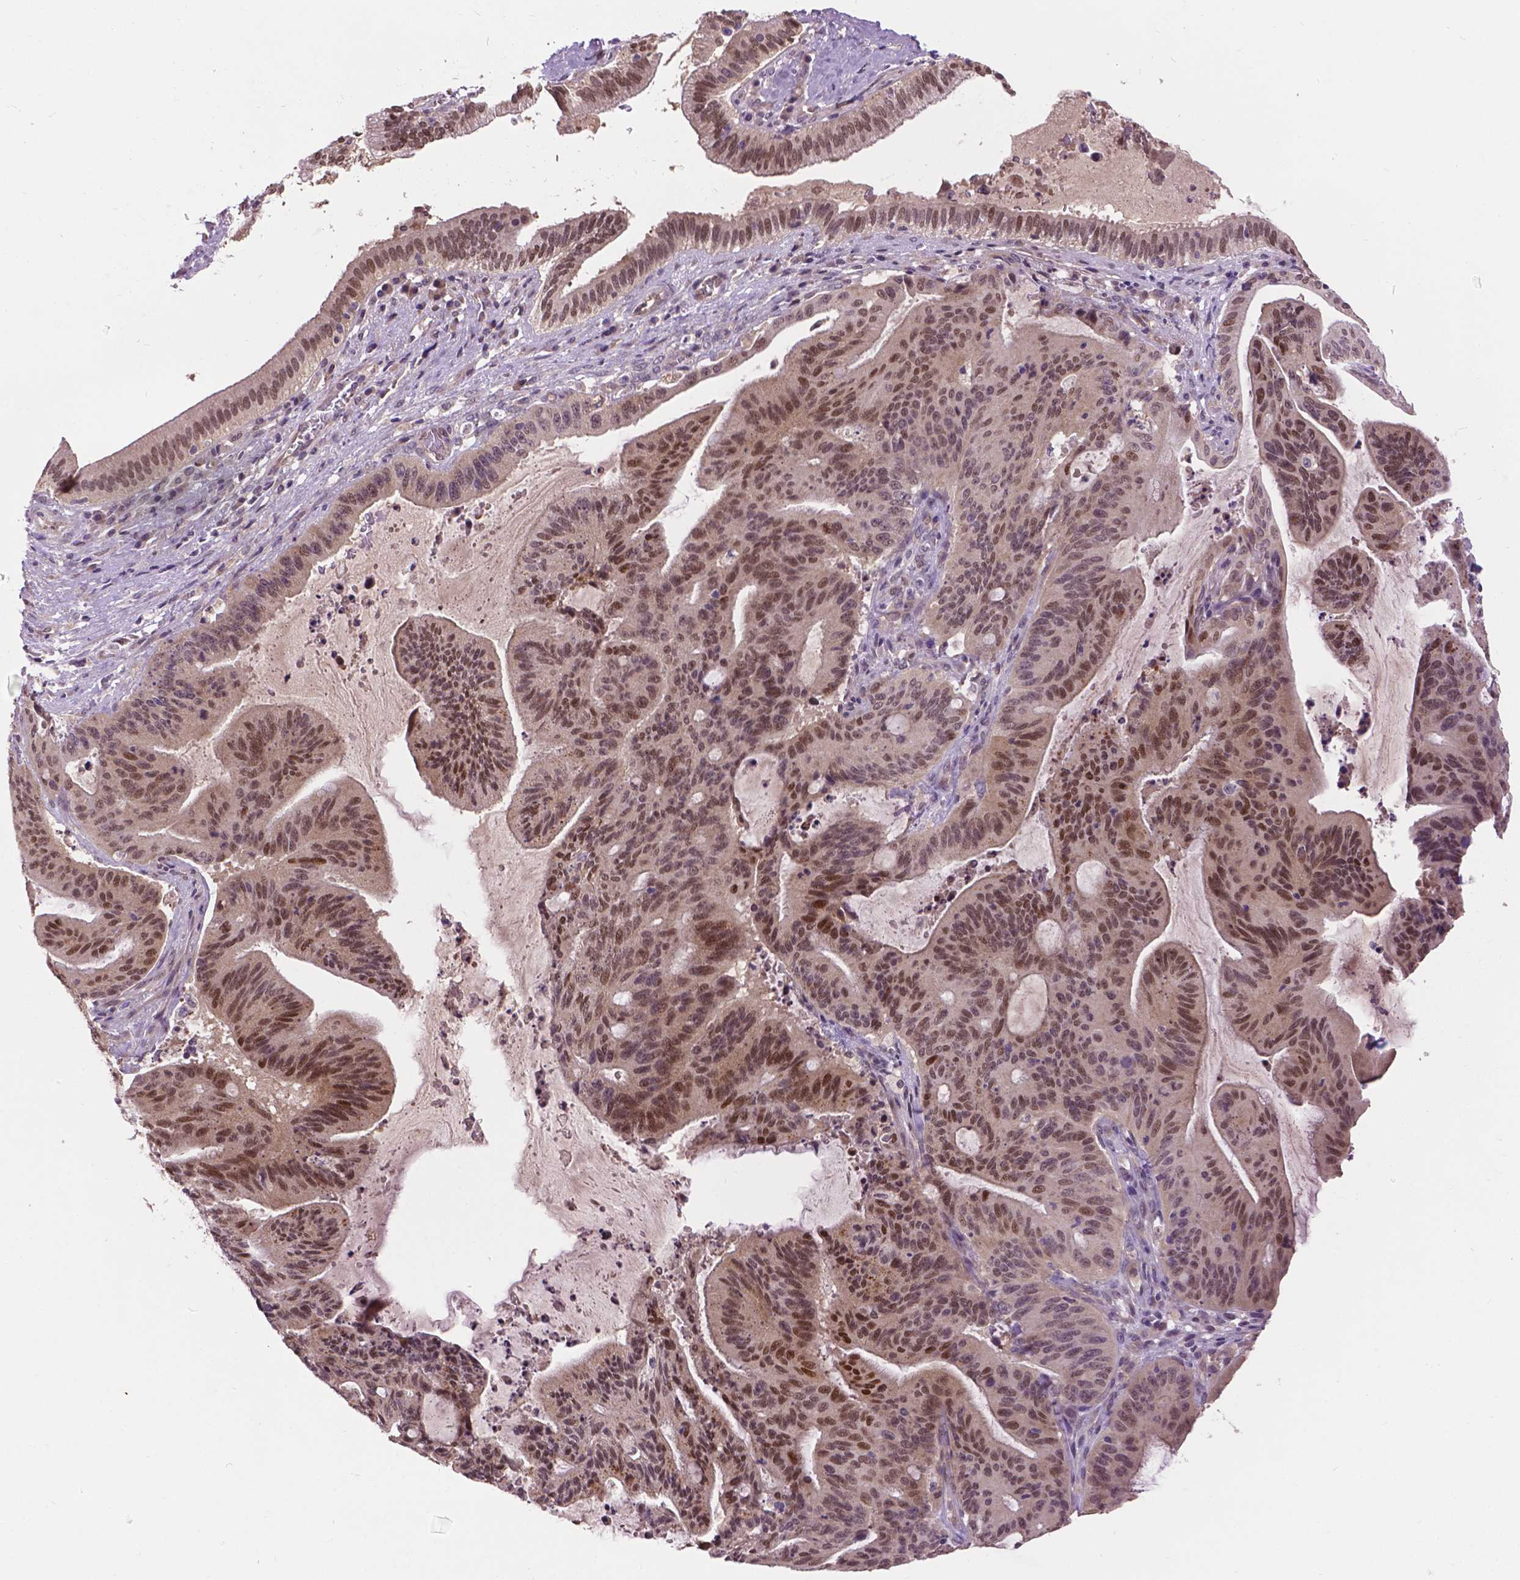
{"staining": {"intensity": "moderate", "quantity": "25%-75%", "location": "nuclear"}, "tissue": "liver cancer", "cell_type": "Tumor cells", "image_type": "cancer", "snomed": [{"axis": "morphology", "description": "Cholangiocarcinoma"}, {"axis": "topography", "description": "Liver"}], "caption": "This is a photomicrograph of immunohistochemistry (IHC) staining of liver cancer (cholangiocarcinoma), which shows moderate expression in the nuclear of tumor cells.", "gene": "IRF6", "patient": {"sex": "female", "age": 73}}